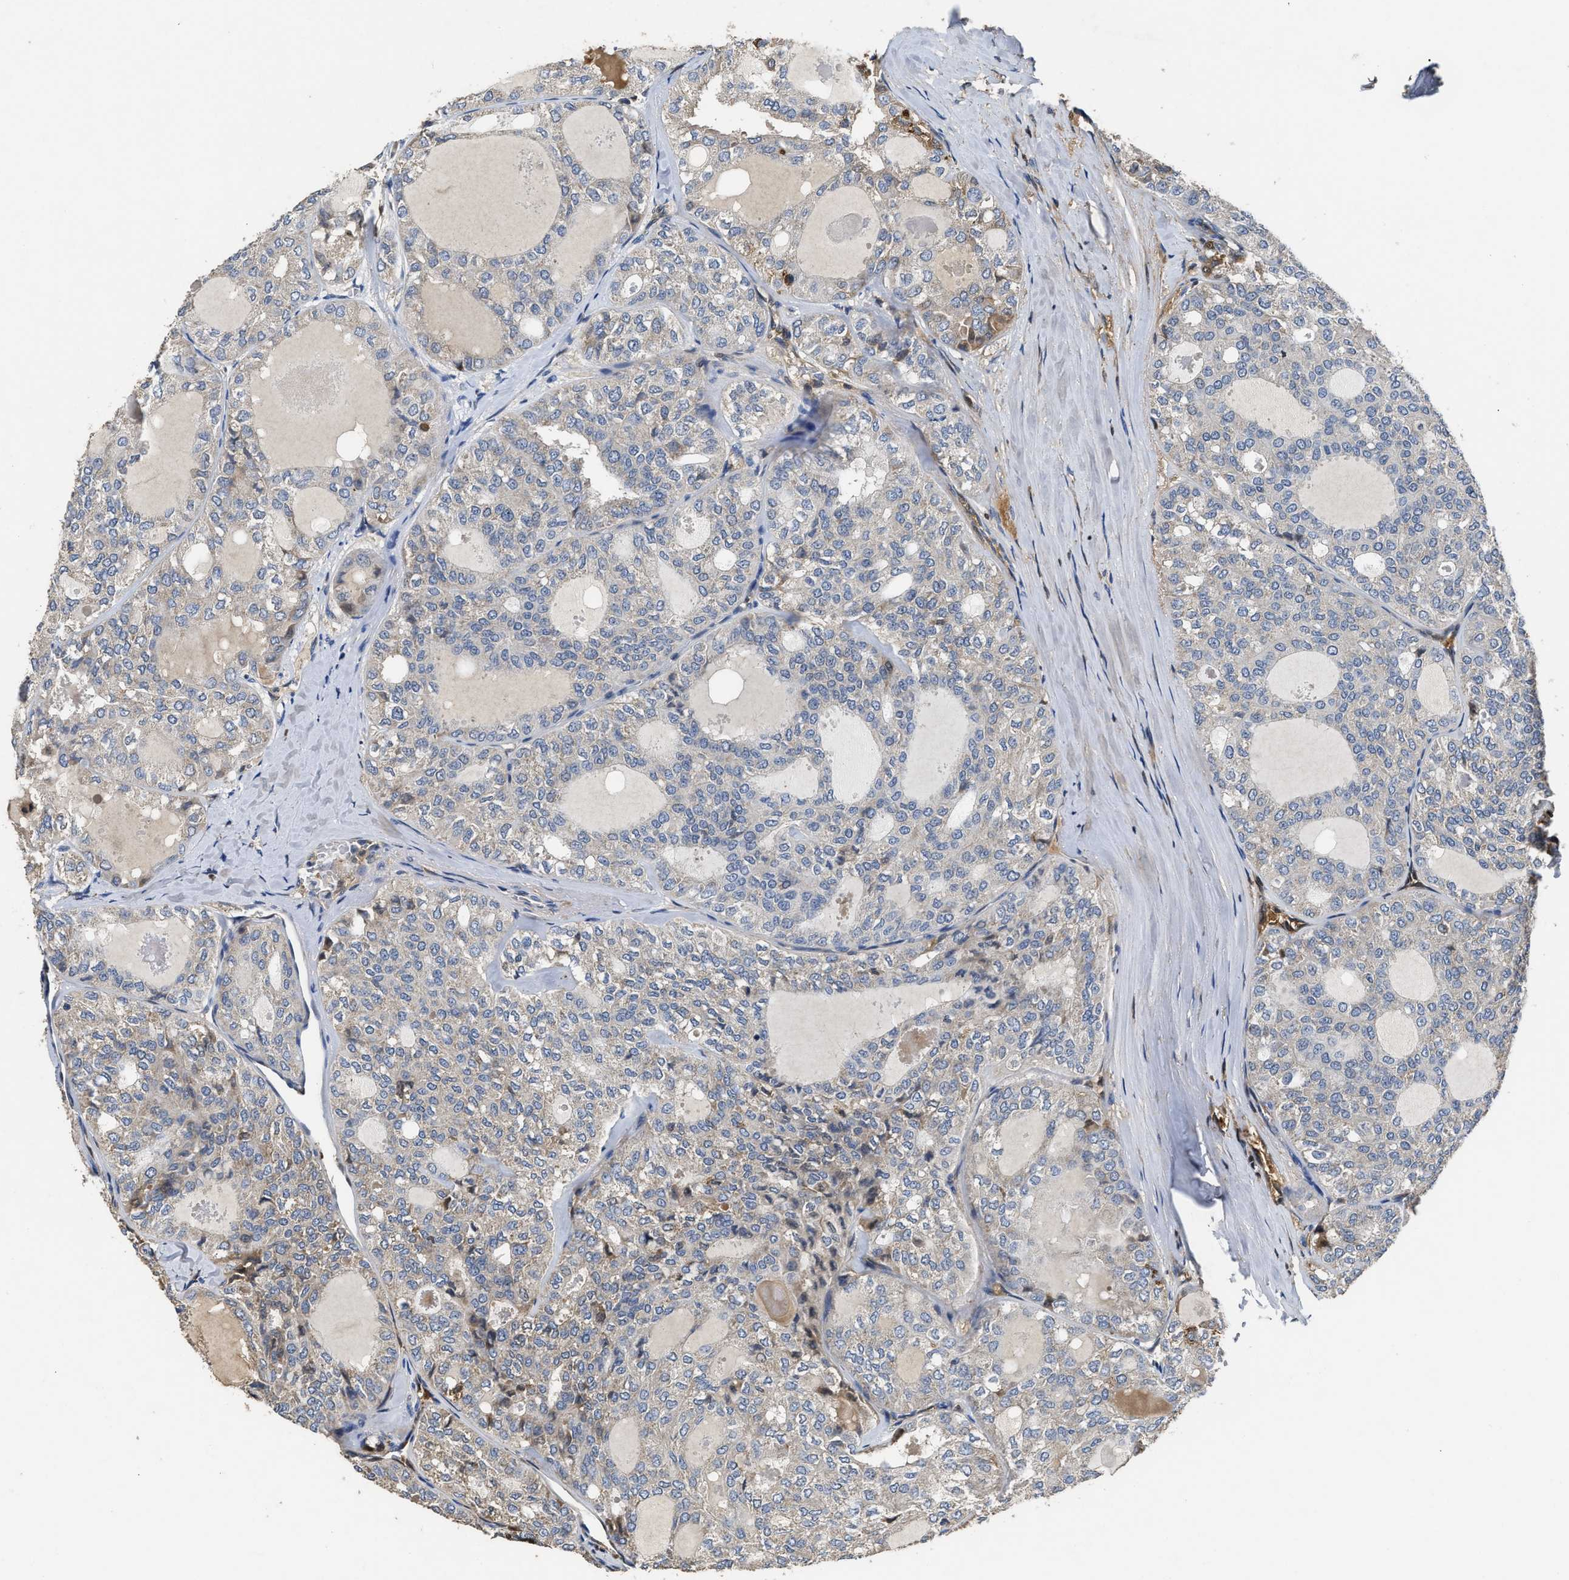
{"staining": {"intensity": "negative", "quantity": "none", "location": "none"}, "tissue": "thyroid cancer", "cell_type": "Tumor cells", "image_type": "cancer", "snomed": [{"axis": "morphology", "description": "Follicular adenoma carcinoma, NOS"}, {"axis": "topography", "description": "Thyroid gland"}], "caption": "High power microscopy micrograph of an immunohistochemistry (IHC) image of follicular adenoma carcinoma (thyroid), revealing no significant staining in tumor cells. The staining is performed using DAB brown chromogen with nuclei counter-stained in using hematoxylin.", "gene": "C3", "patient": {"sex": "male", "age": 75}}